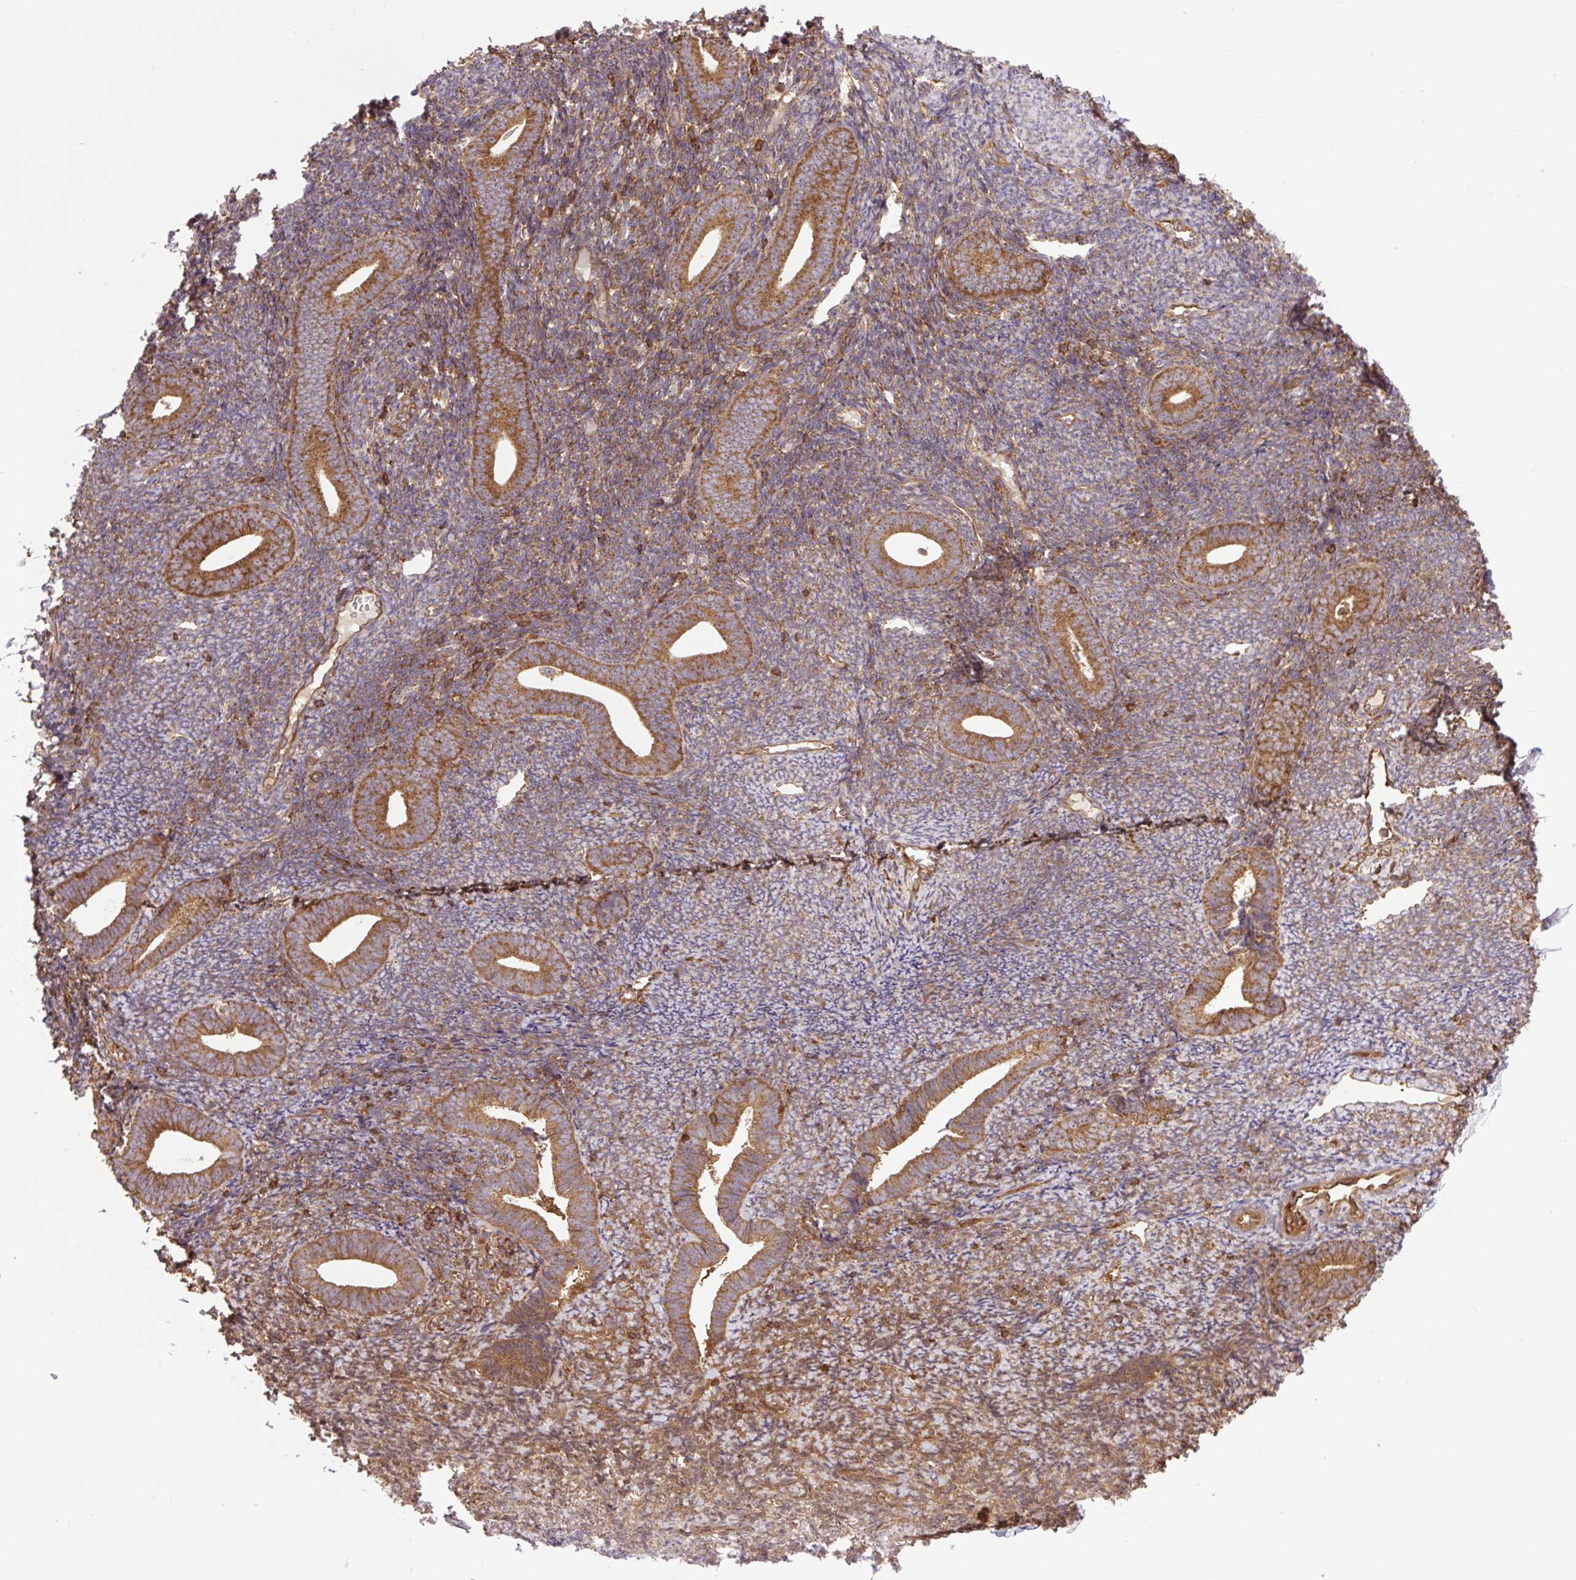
{"staining": {"intensity": "moderate", "quantity": ">75%", "location": "cytoplasmic/membranous"}, "tissue": "endometrium", "cell_type": "Cells in endometrial stroma", "image_type": "normal", "snomed": [{"axis": "morphology", "description": "Normal tissue, NOS"}, {"axis": "topography", "description": "Endometrium"}], "caption": "High-power microscopy captured an immunohistochemistry micrograph of unremarkable endometrium, revealing moderate cytoplasmic/membranous positivity in approximately >75% of cells in endometrial stroma.", "gene": "PLCG1", "patient": {"sex": "female", "age": 39}}